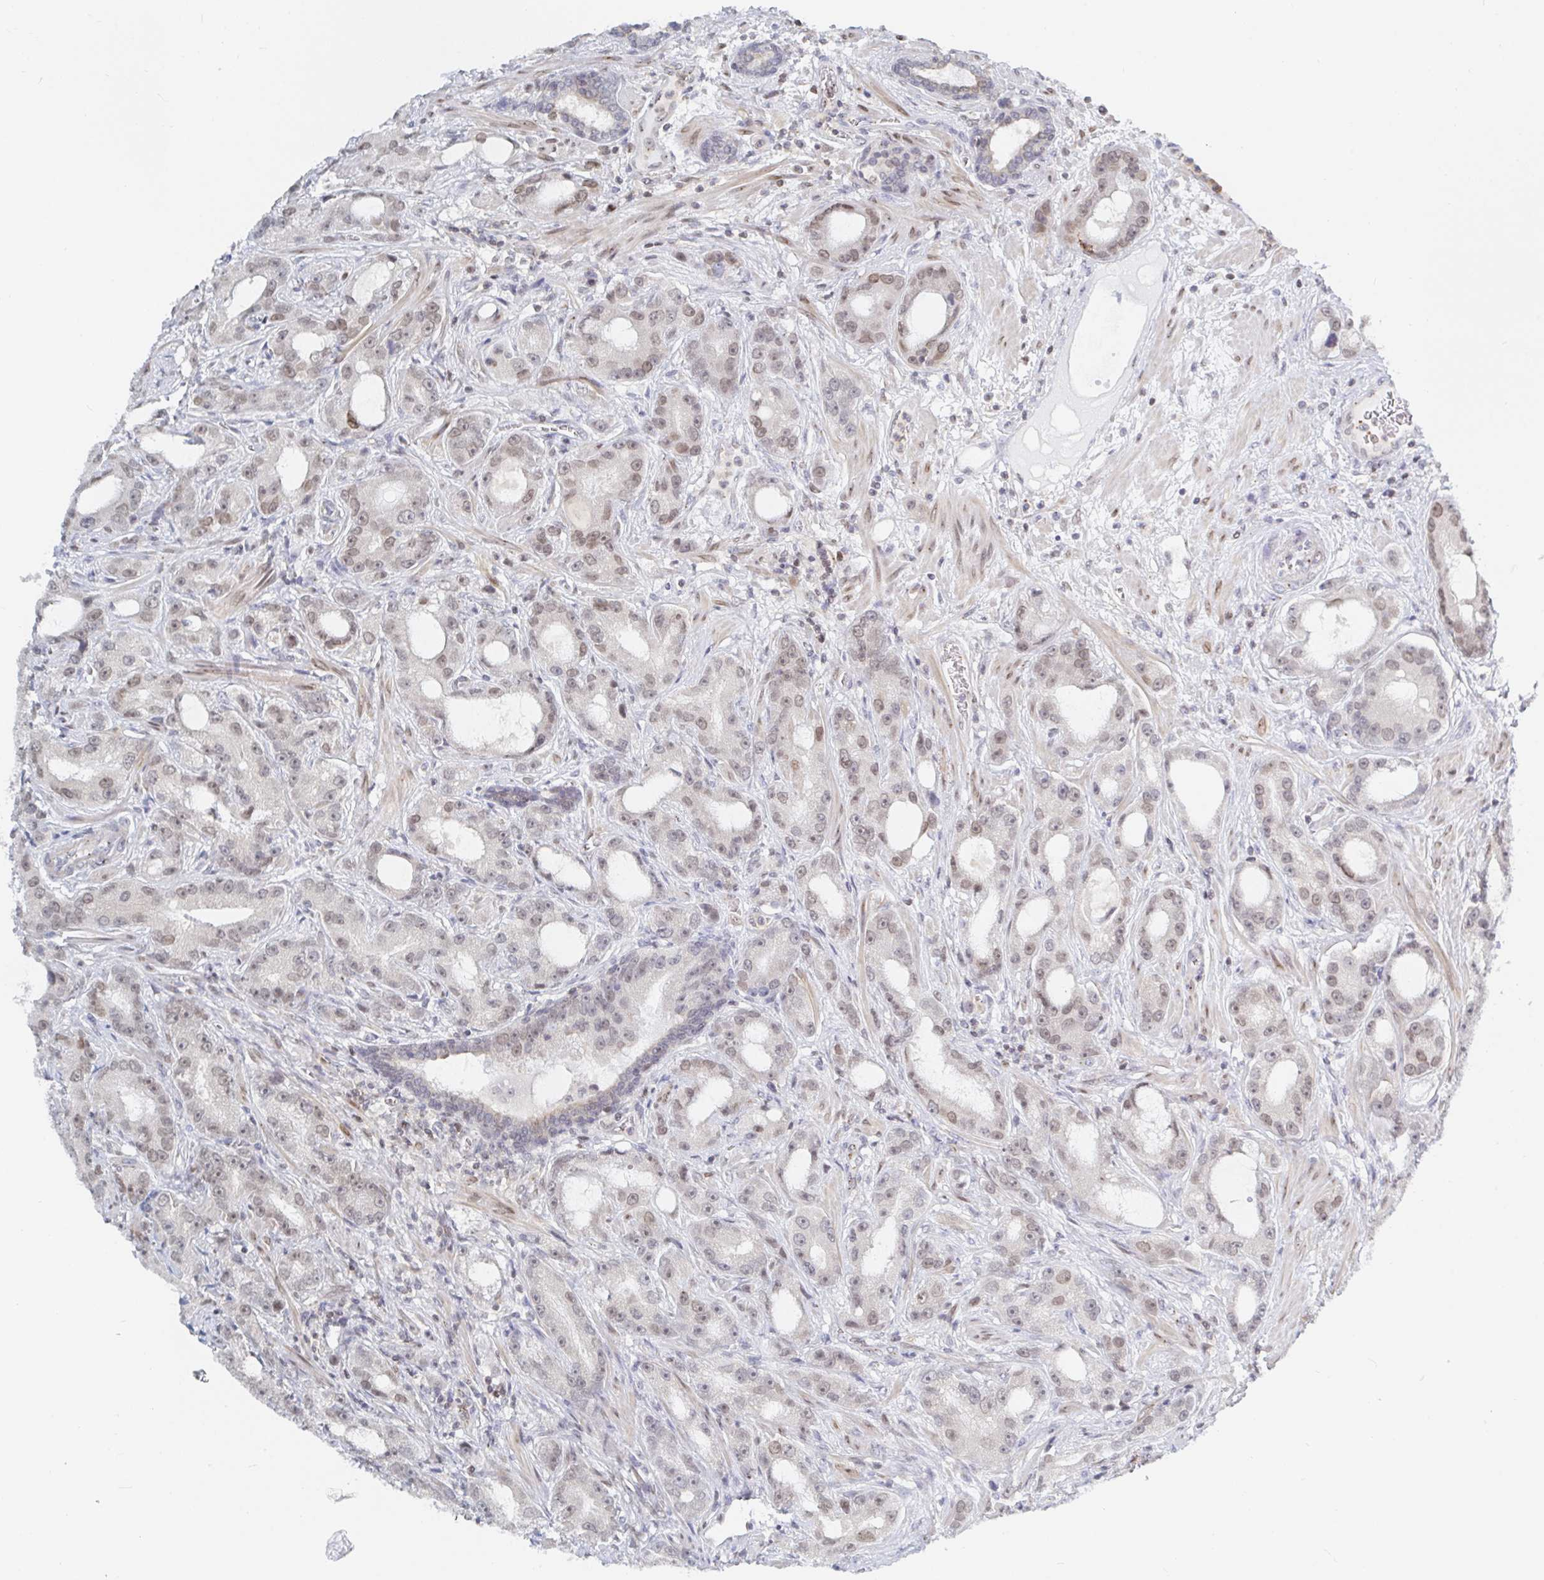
{"staining": {"intensity": "moderate", "quantity": "25%-75%", "location": "nuclear"}, "tissue": "prostate cancer", "cell_type": "Tumor cells", "image_type": "cancer", "snomed": [{"axis": "morphology", "description": "Adenocarcinoma, High grade"}, {"axis": "topography", "description": "Prostate"}], "caption": "Prostate cancer stained with DAB (3,3'-diaminobenzidine) IHC demonstrates medium levels of moderate nuclear expression in approximately 25%-75% of tumor cells.", "gene": "CHD2", "patient": {"sex": "male", "age": 65}}